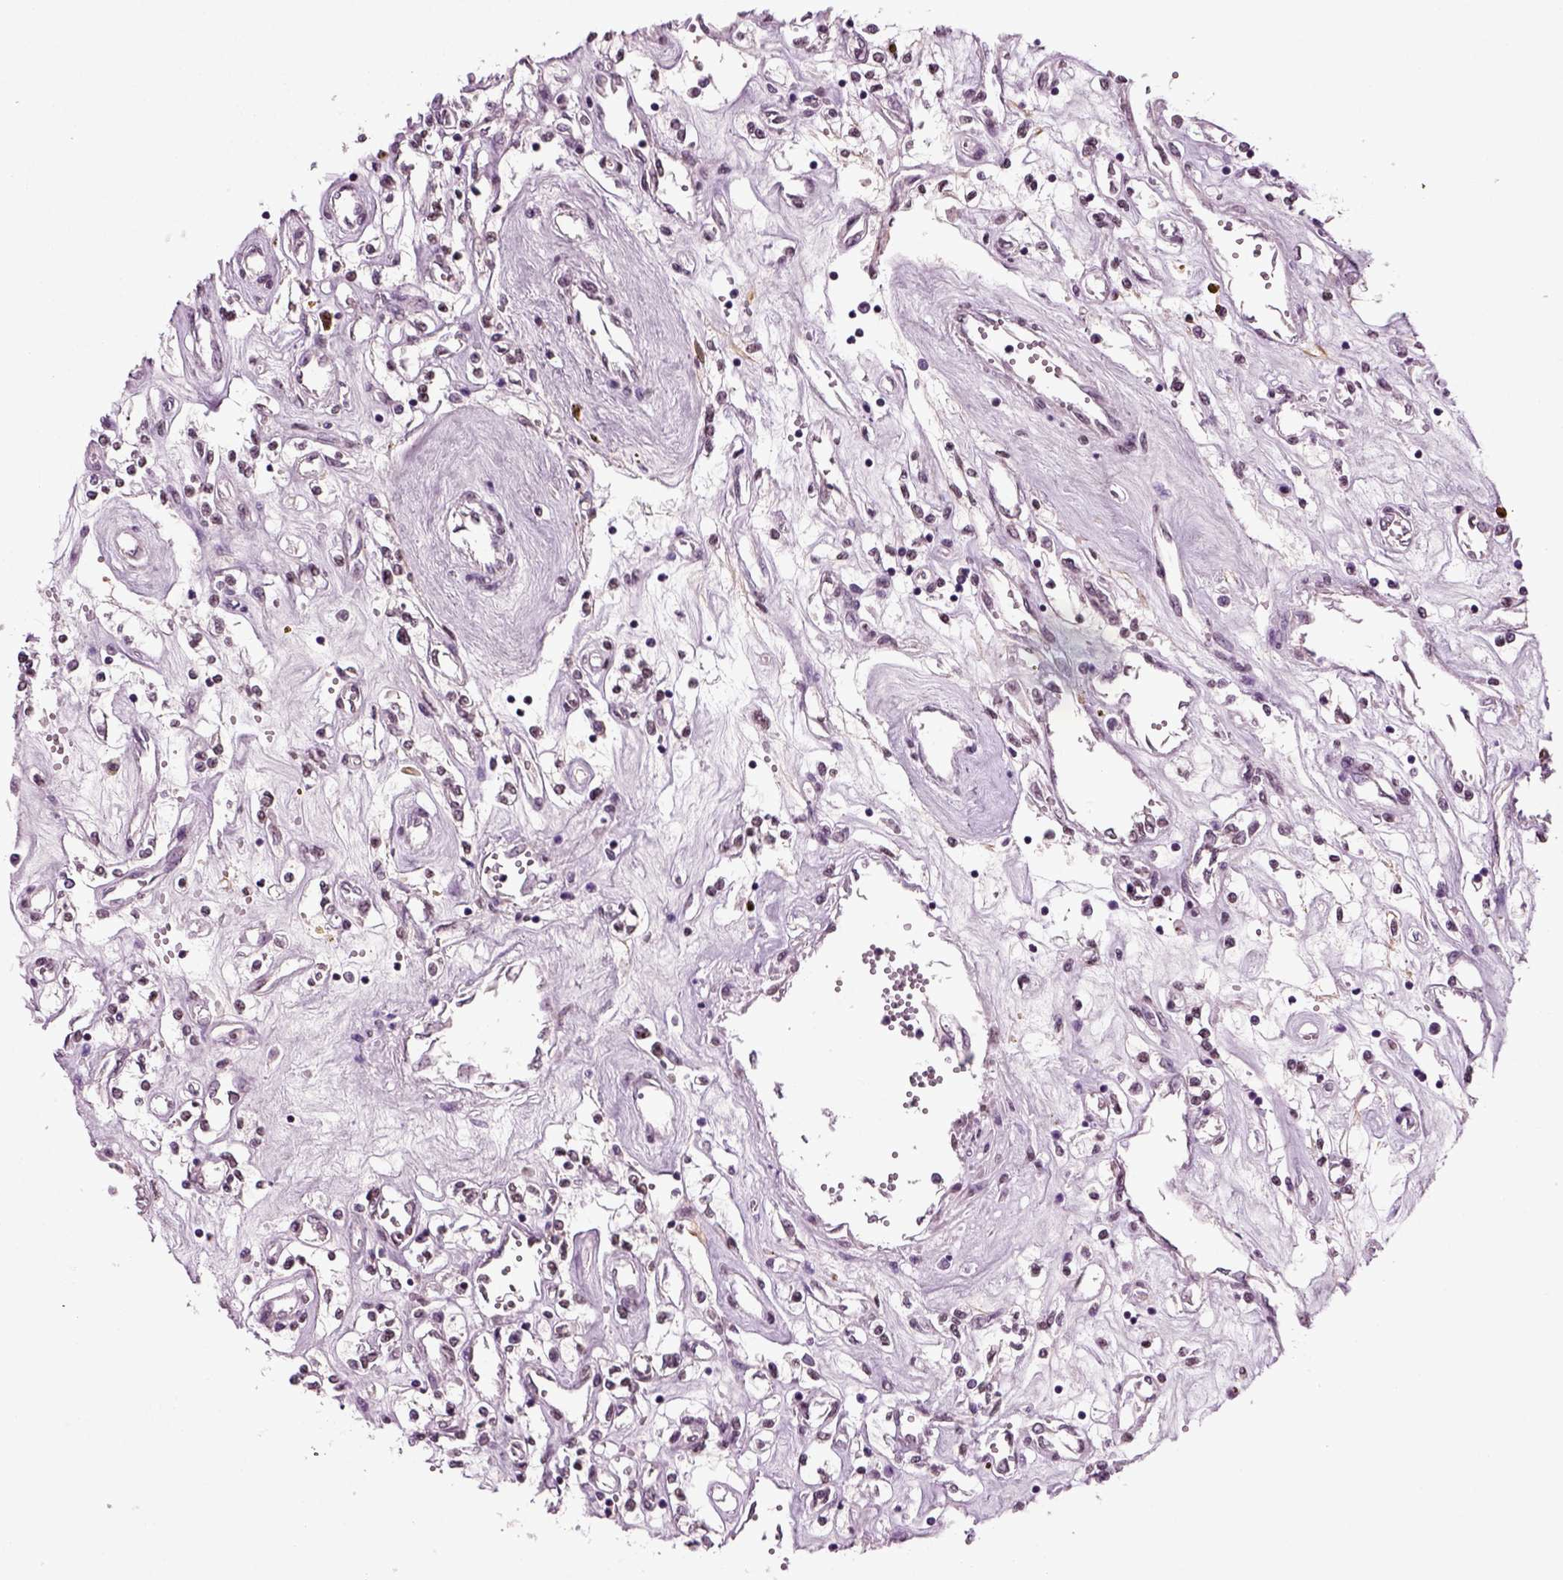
{"staining": {"intensity": "moderate", "quantity": "<25%", "location": "nuclear"}, "tissue": "renal cancer", "cell_type": "Tumor cells", "image_type": "cancer", "snomed": [{"axis": "morphology", "description": "Adenocarcinoma, NOS"}, {"axis": "topography", "description": "Kidney"}], "caption": "Human adenocarcinoma (renal) stained for a protein (brown) exhibits moderate nuclear positive staining in about <25% of tumor cells.", "gene": "RCOR3", "patient": {"sex": "female", "age": 59}}